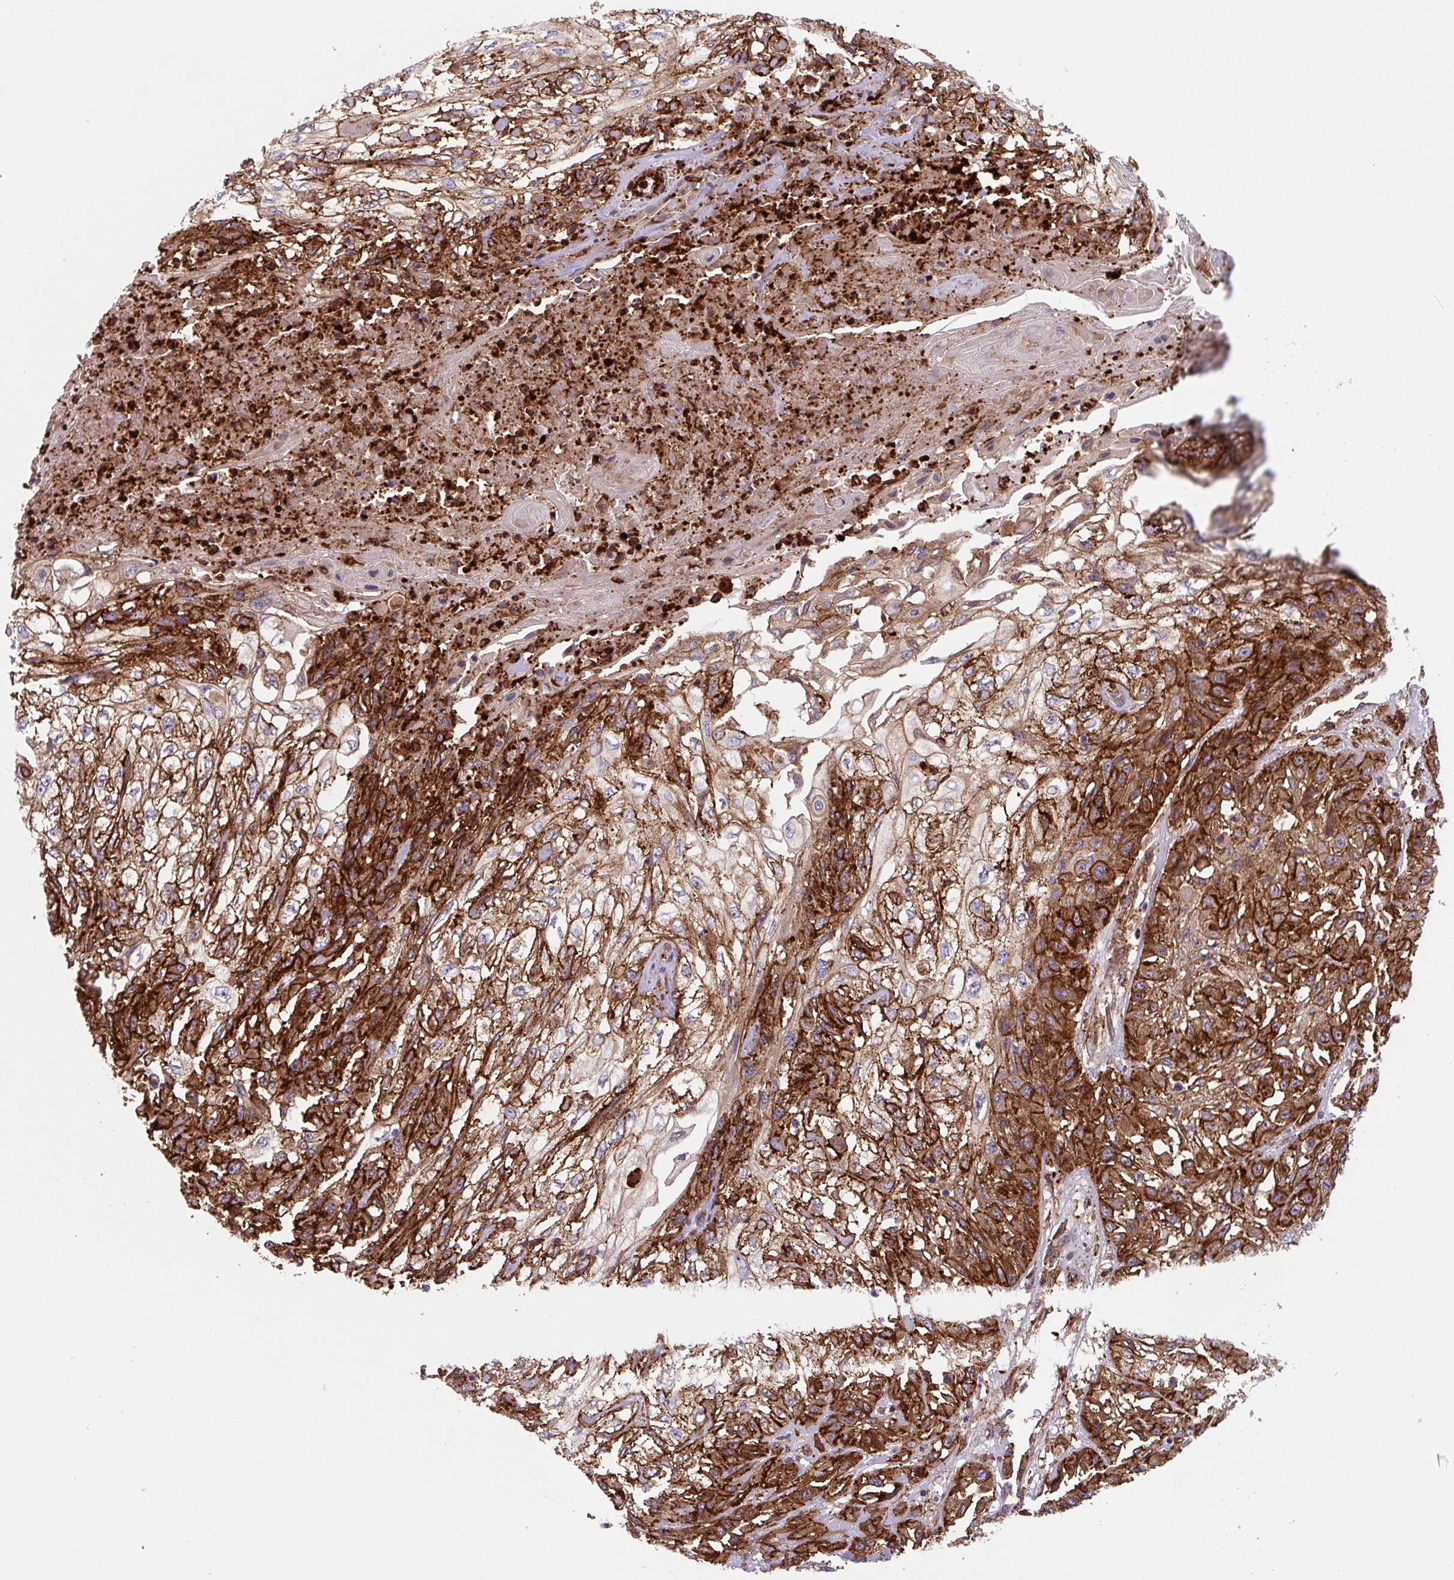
{"staining": {"intensity": "moderate", "quantity": ">75%", "location": "cytoplasmic/membranous"}, "tissue": "skin cancer", "cell_type": "Tumor cells", "image_type": "cancer", "snomed": [{"axis": "morphology", "description": "Squamous cell carcinoma, NOS"}, {"axis": "morphology", "description": "Squamous cell carcinoma, metastatic, NOS"}, {"axis": "topography", "description": "Skin"}, {"axis": "topography", "description": "Lymph node"}], "caption": "Immunohistochemistry (IHC) (DAB (3,3'-diaminobenzidine)) staining of skin squamous cell carcinoma demonstrates moderate cytoplasmic/membranous protein positivity in approximately >75% of tumor cells.", "gene": "DHFR2", "patient": {"sex": "male", "age": 75}}